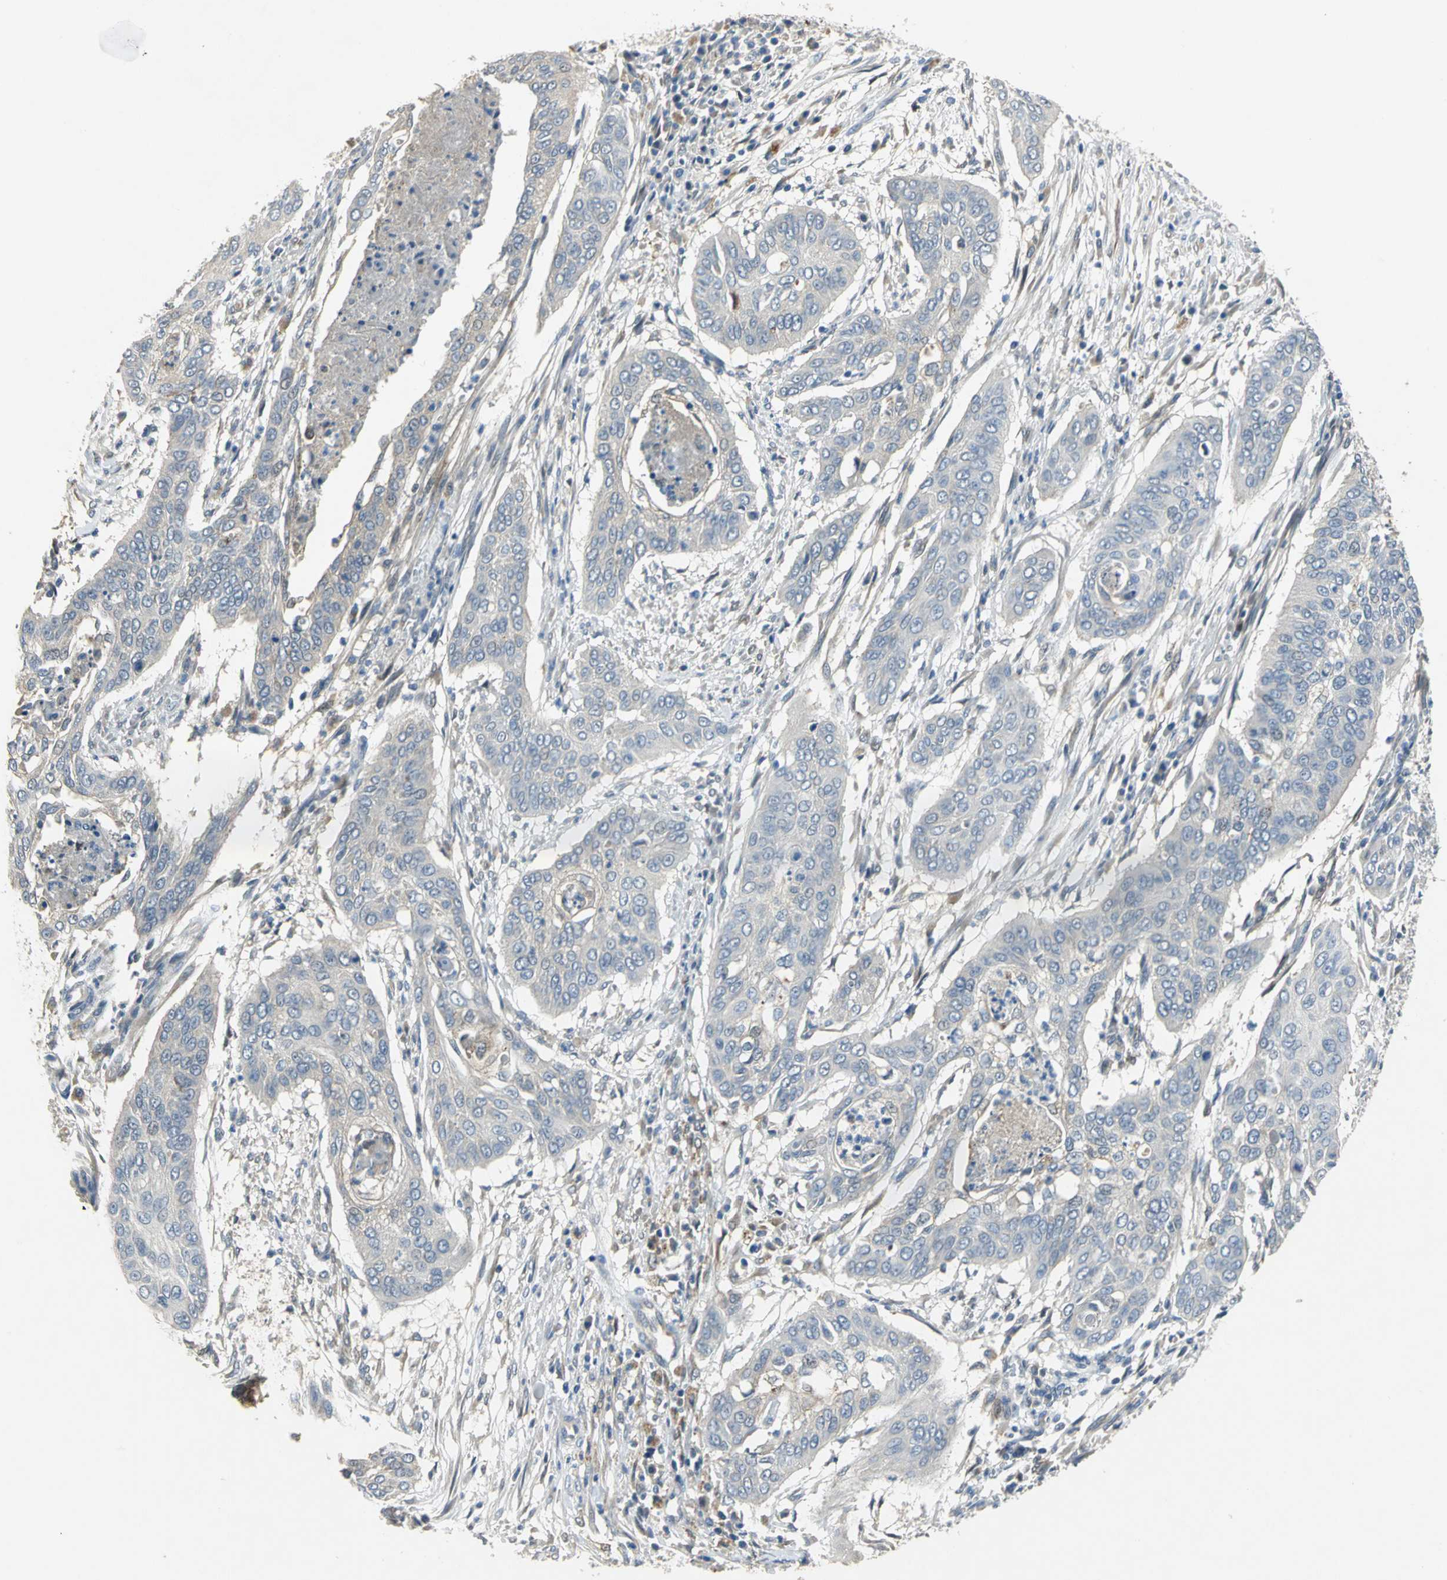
{"staining": {"intensity": "negative", "quantity": "none", "location": "none"}, "tissue": "cervical cancer", "cell_type": "Tumor cells", "image_type": "cancer", "snomed": [{"axis": "morphology", "description": "Squamous cell carcinoma, NOS"}, {"axis": "topography", "description": "Cervix"}], "caption": "Immunohistochemistry of human squamous cell carcinoma (cervical) demonstrates no staining in tumor cells.", "gene": "IL17RB", "patient": {"sex": "female", "age": 39}}